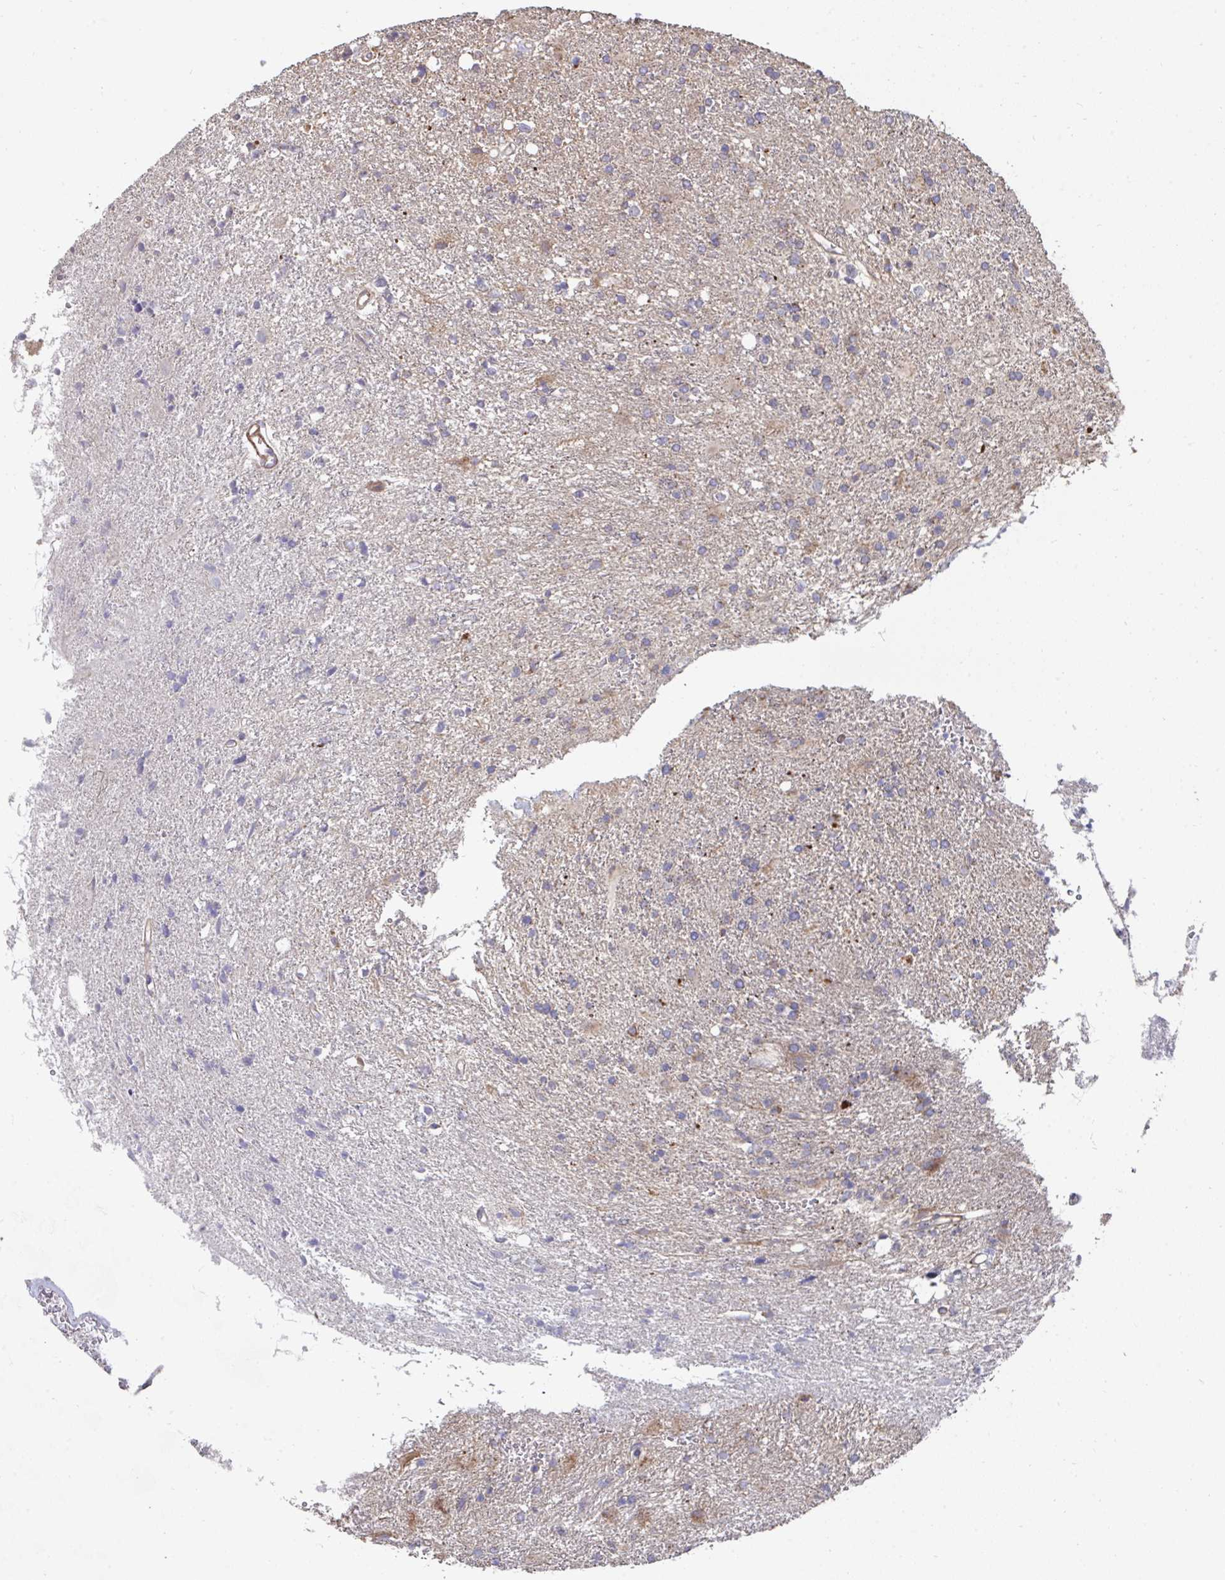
{"staining": {"intensity": "weak", "quantity": "25%-75%", "location": "cytoplasmic/membranous"}, "tissue": "glioma", "cell_type": "Tumor cells", "image_type": "cancer", "snomed": [{"axis": "morphology", "description": "Glioma, malignant, High grade"}, {"axis": "topography", "description": "Brain"}], "caption": "Human glioma stained for a protein (brown) exhibits weak cytoplasmic/membranous positive positivity in about 25%-75% of tumor cells.", "gene": "DZANK1", "patient": {"sex": "male", "age": 56}}